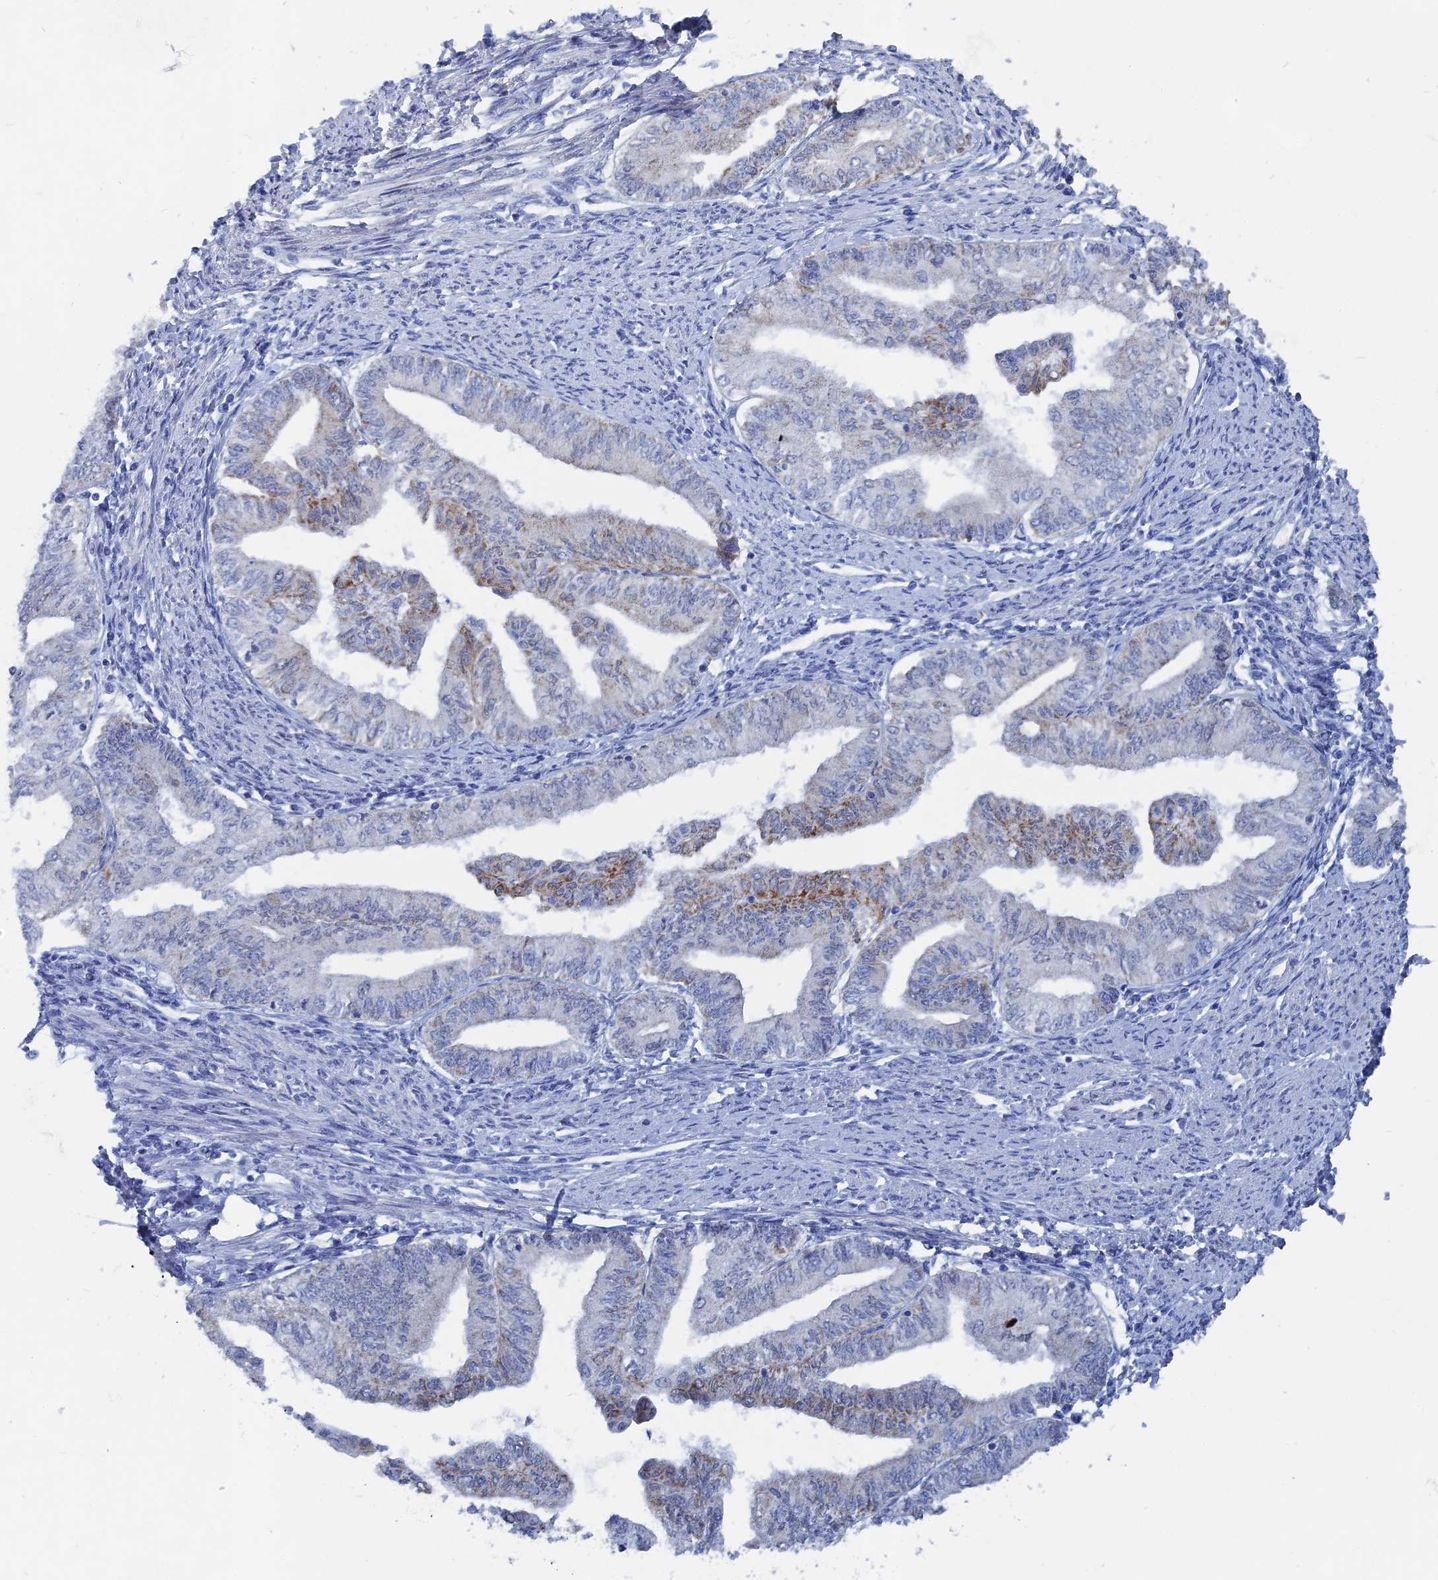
{"staining": {"intensity": "moderate", "quantity": "<25%", "location": "cytoplasmic/membranous"}, "tissue": "endometrial cancer", "cell_type": "Tumor cells", "image_type": "cancer", "snomed": [{"axis": "morphology", "description": "Adenocarcinoma, NOS"}, {"axis": "topography", "description": "Endometrium"}], "caption": "The image demonstrates staining of endometrial adenocarcinoma, revealing moderate cytoplasmic/membranous protein expression (brown color) within tumor cells. Immunohistochemistry stains the protein of interest in brown and the nuclei are stained blue.", "gene": "HIGD1A", "patient": {"sex": "female", "age": 66}}